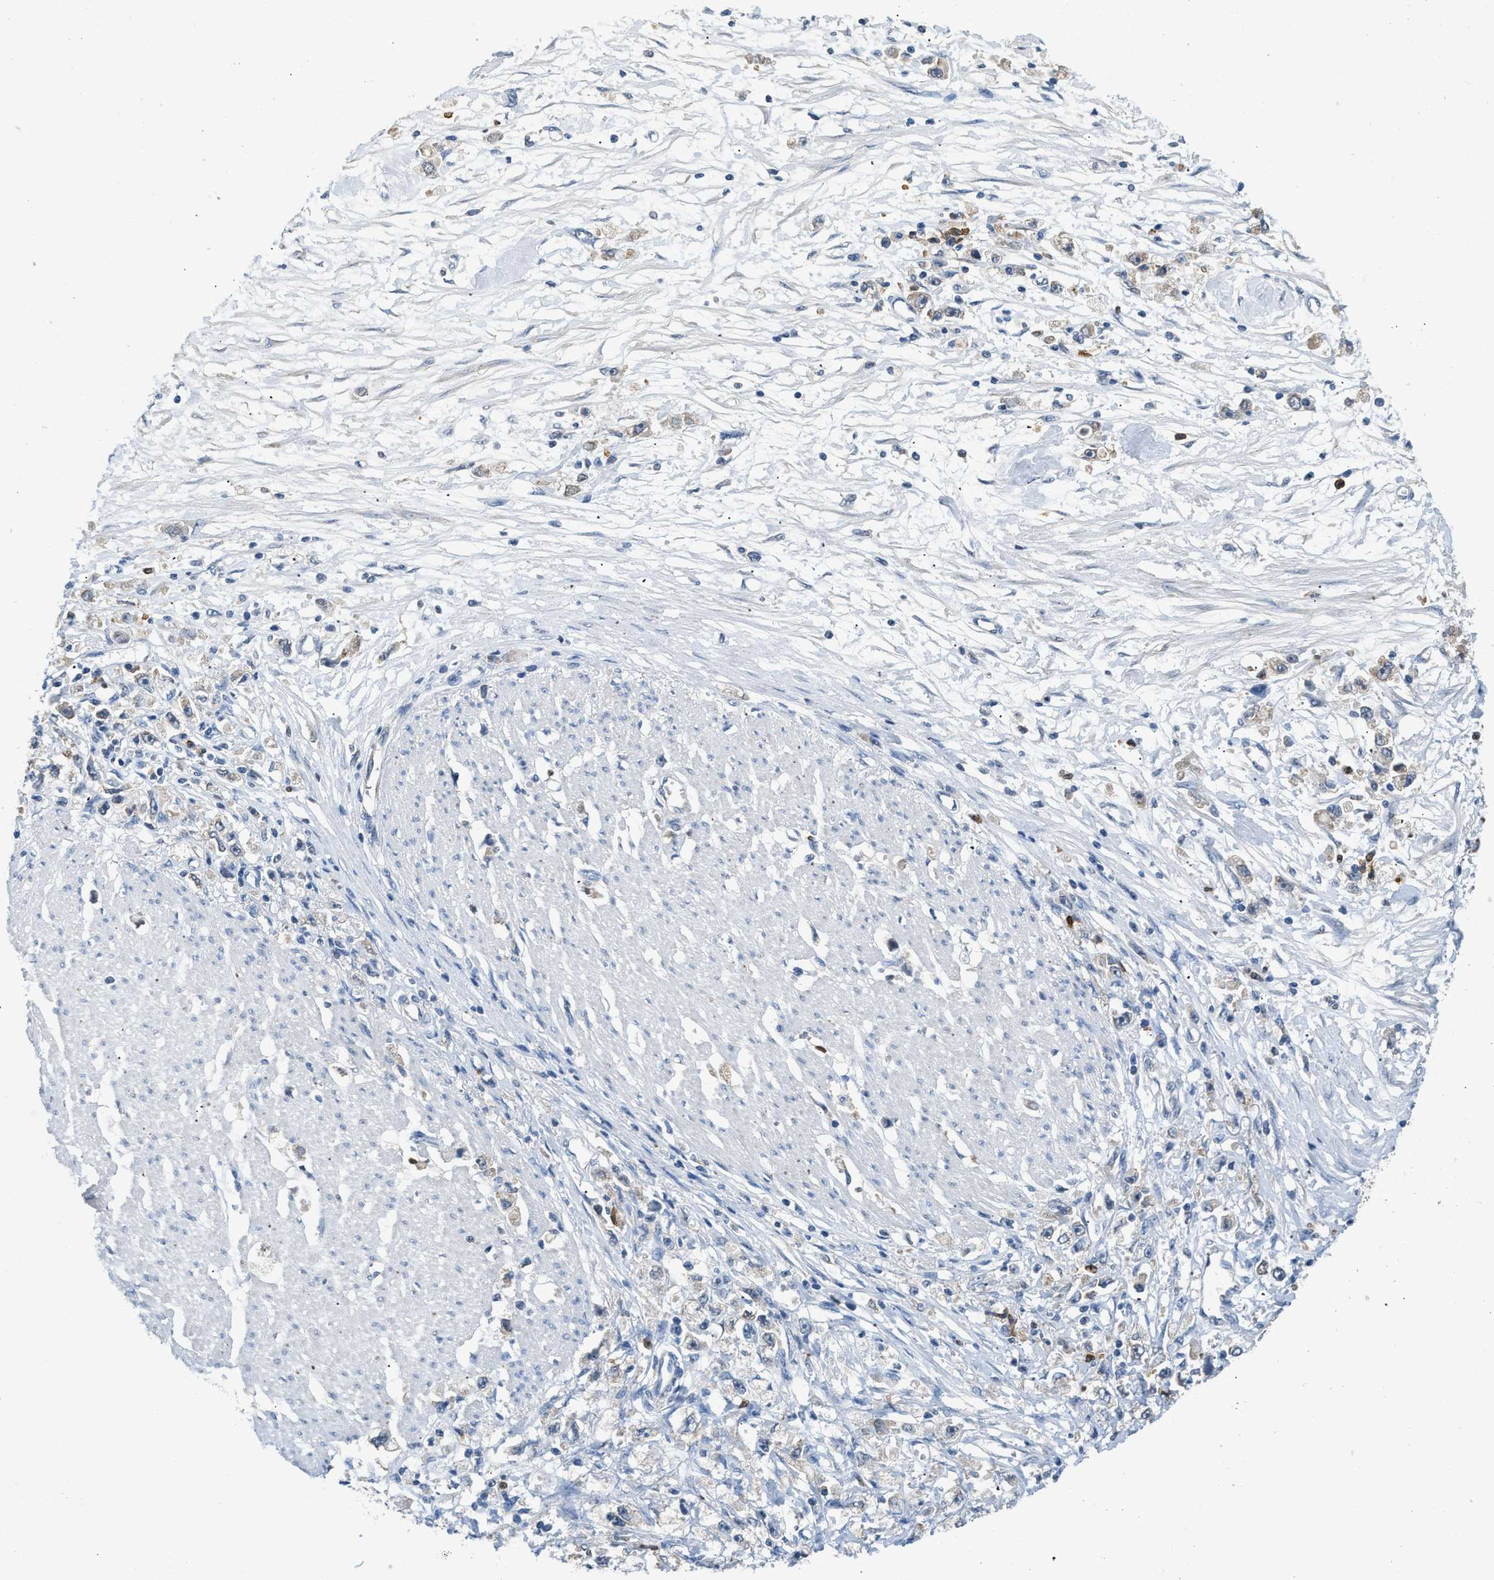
{"staining": {"intensity": "weak", "quantity": "<25%", "location": "cytoplasmic/membranous"}, "tissue": "stomach cancer", "cell_type": "Tumor cells", "image_type": "cancer", "snomed": [{"axis": "morphology", "description": "Adenocarcinoma, NOS"}, {"axis": "topography", "description": "Stomach"}], "caption": "The photomicrograph shows no staining of tumor cells in stomach cancer (adenocarcinoma). Brightfield microscopy of immunohistochemistry (IHC) stained with DAB (3,3'-diaminobenzidine) (brown) and hematoxylin (blue), captured at high magnification.", "gene": "TOMM34", "patient": {"sex": "female", "age": 59}}